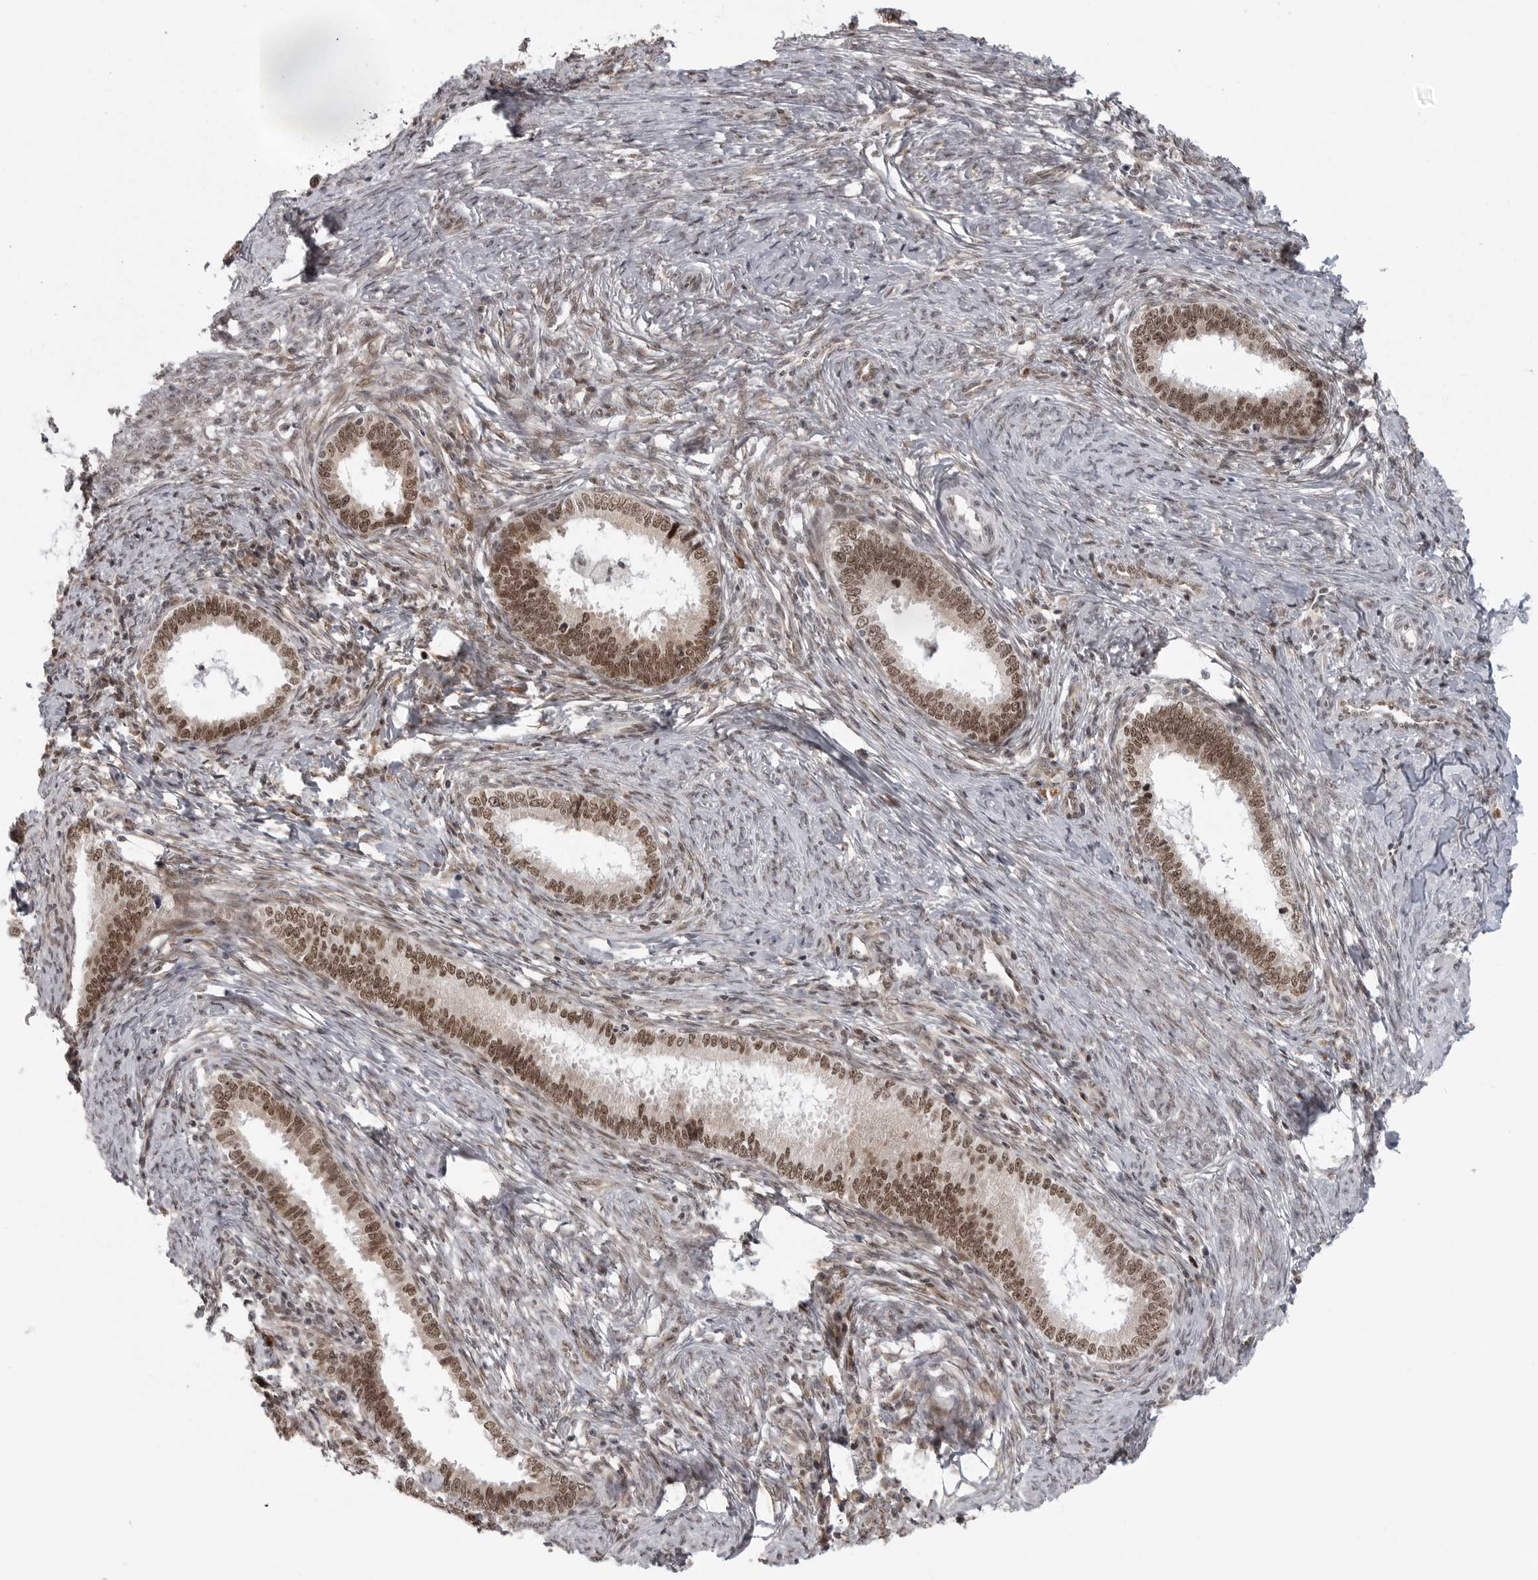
{"staining": {"intensity": "moderate", "quantity": ">75%", "location": "nuclear"}, "tissue": "cervical cancer", "cell_type": "Tumor cells", "image_type": "cancer", "snomed": [{"axis": "morphology", "description": "Adenocarcinoma, NOS"}, {"axis": "topography", "description": "Cervix"}], "caption": "Cervical cancer was stained to show a protein in brown. There is medium levels of moderate nuclear positivity in approximately >75% of tumor cells. The protein is shown in brown color, while the nuclei are stained blue.", "gene": "PRDM10", "patient": {"sex": "female", "age": 36}}